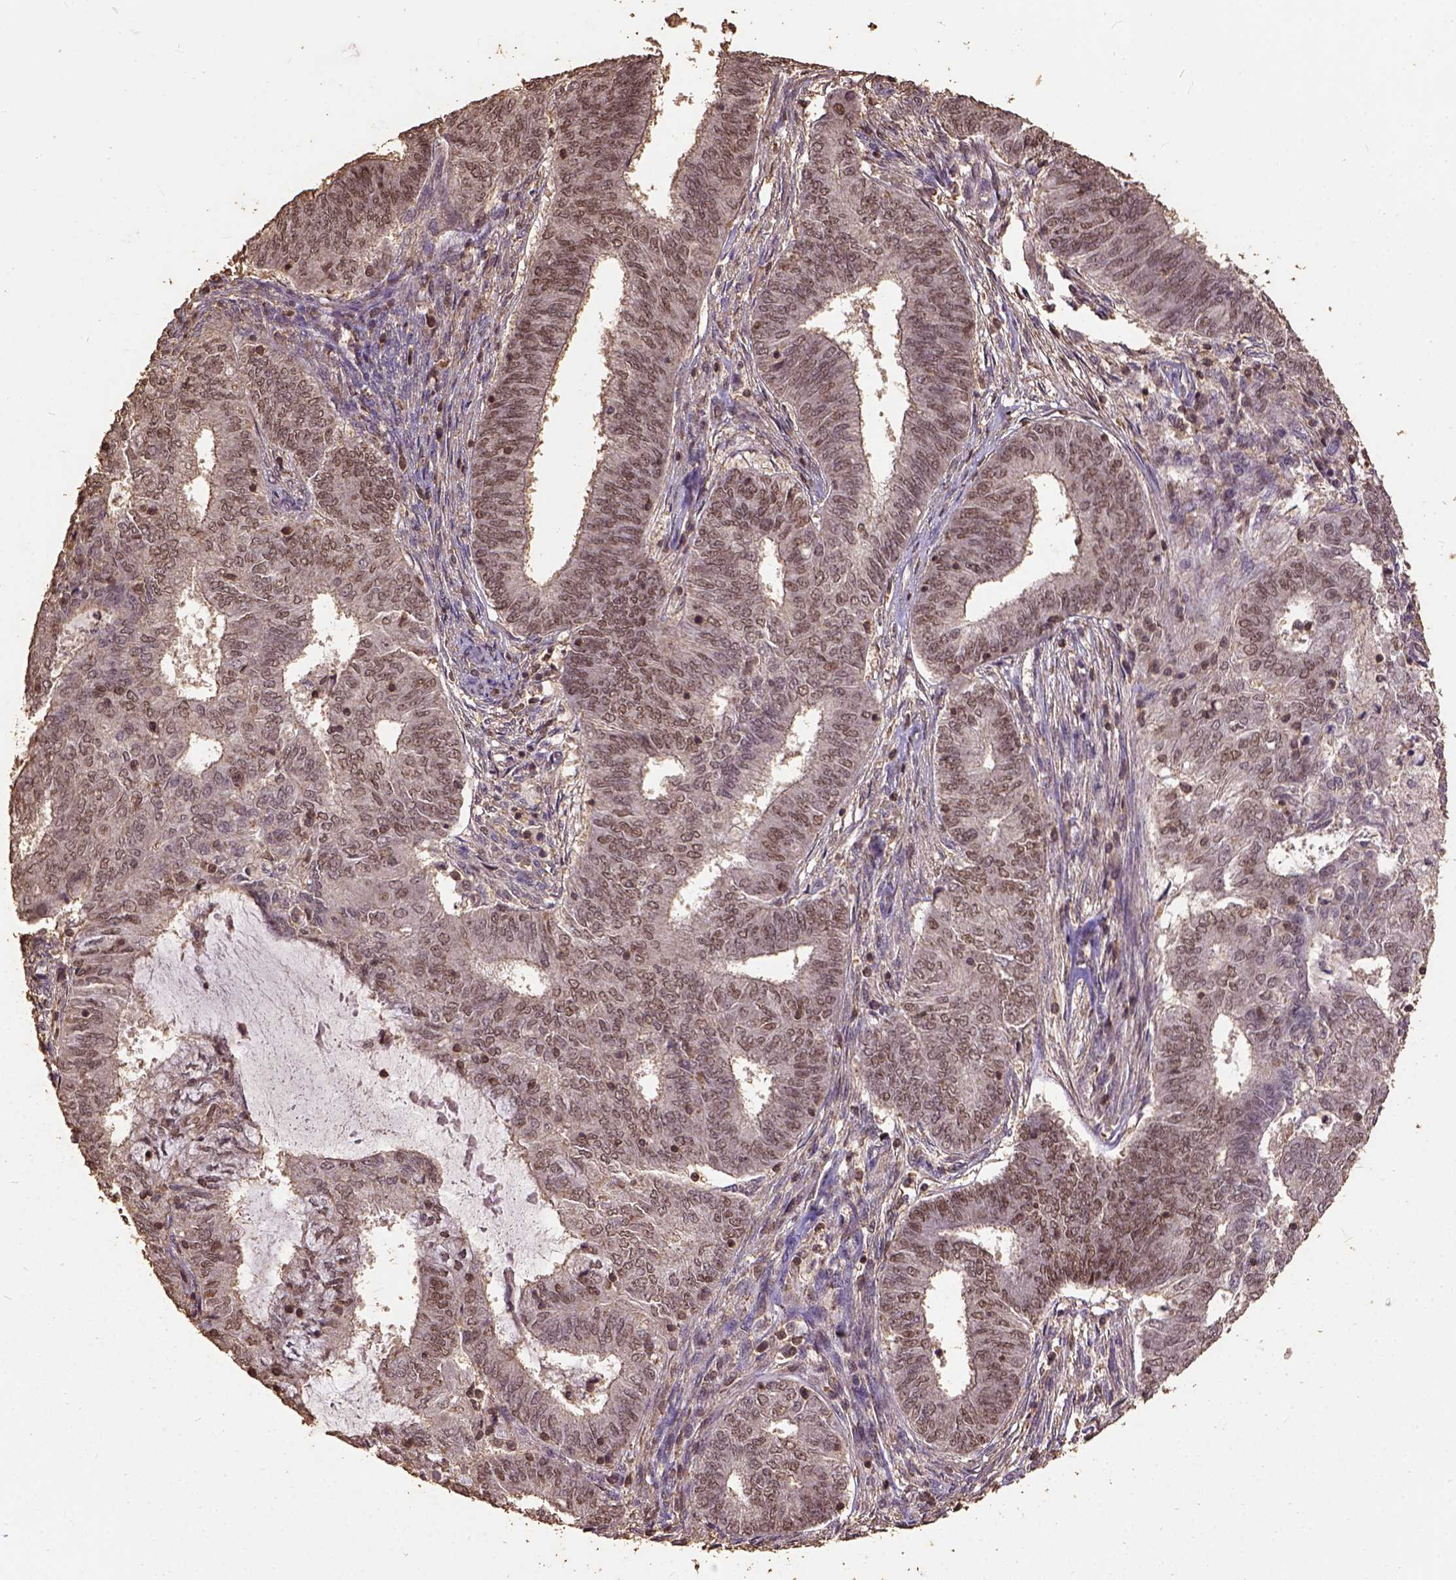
{"staining": {"intensity": "moderate", "quantity": ">75%", "location": "nuclear"}, "tissue": "endometrial cancer", "cell_type": "Tumor cells", "image_type": "cancer", "snomed": [{"axis": "morphology", "description": "Adenocarcinoma, NOS"}, {"axis": "topography", "description": "Endometrium"}], "caption": "Moderate nuclear protein staining is identified in approximately >75% of tumor cells in endometrial cancer.", "gene": "NACC1", "patient": {"sex": "female", "age": 62}}